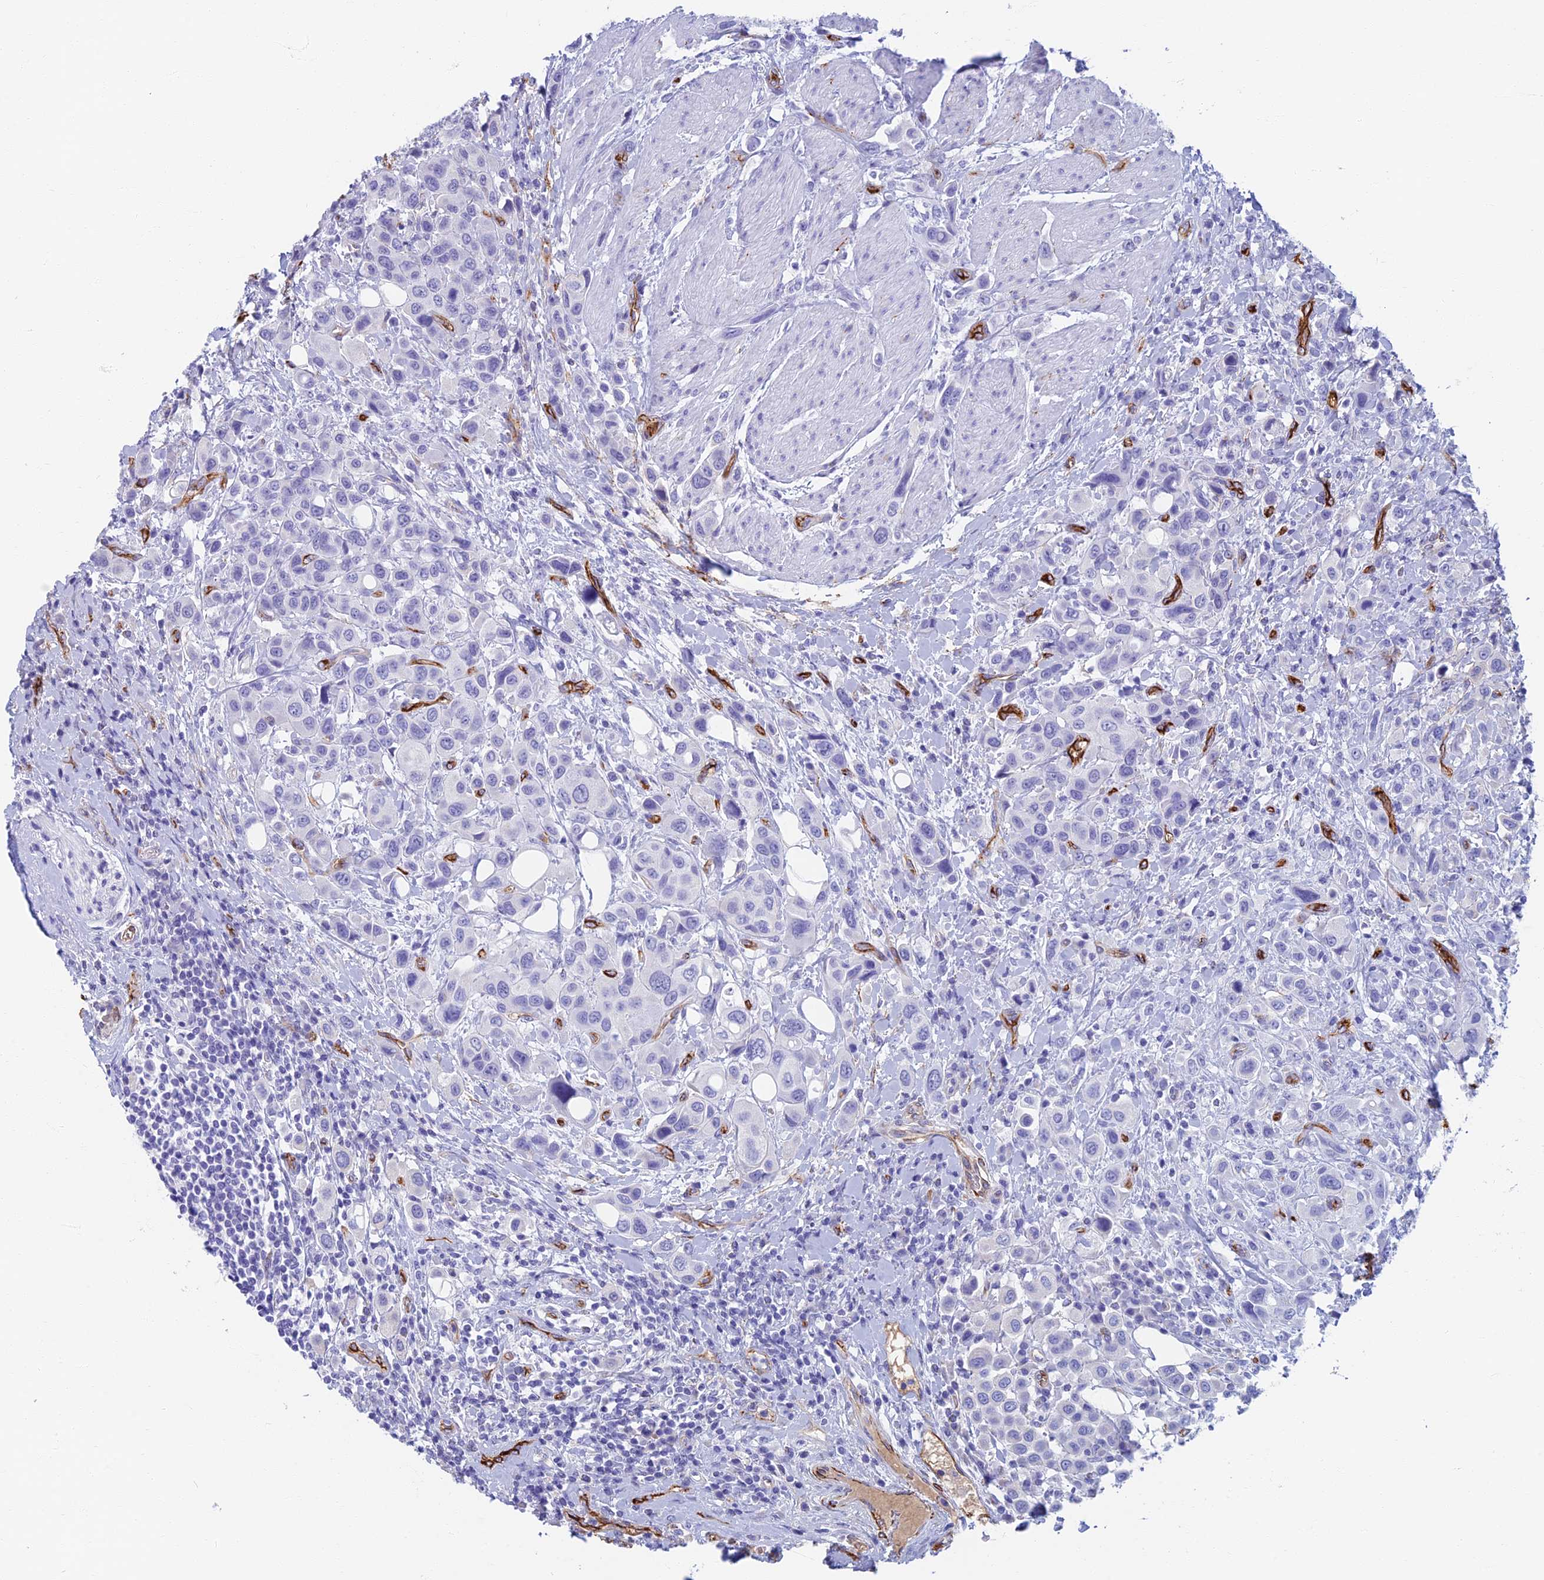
{"staining": {"intensity": "negative", "quantity": "none", "location": "none"}, "tissue": "urothelial cancer", "cell_type": "Tumor cells", "image_type": "cancer", "snomed": [{"axis": "morphology", "description": "Urothelial carcinoma, High grade"}, {"axis": "topography", "description": "Urinary bladder"}], "caption": "Tumor cells are negative for brown protein staining in urothelial cancer.", "gene": "ETFRF1", "patient": {"sex": "male", "age": 50}}